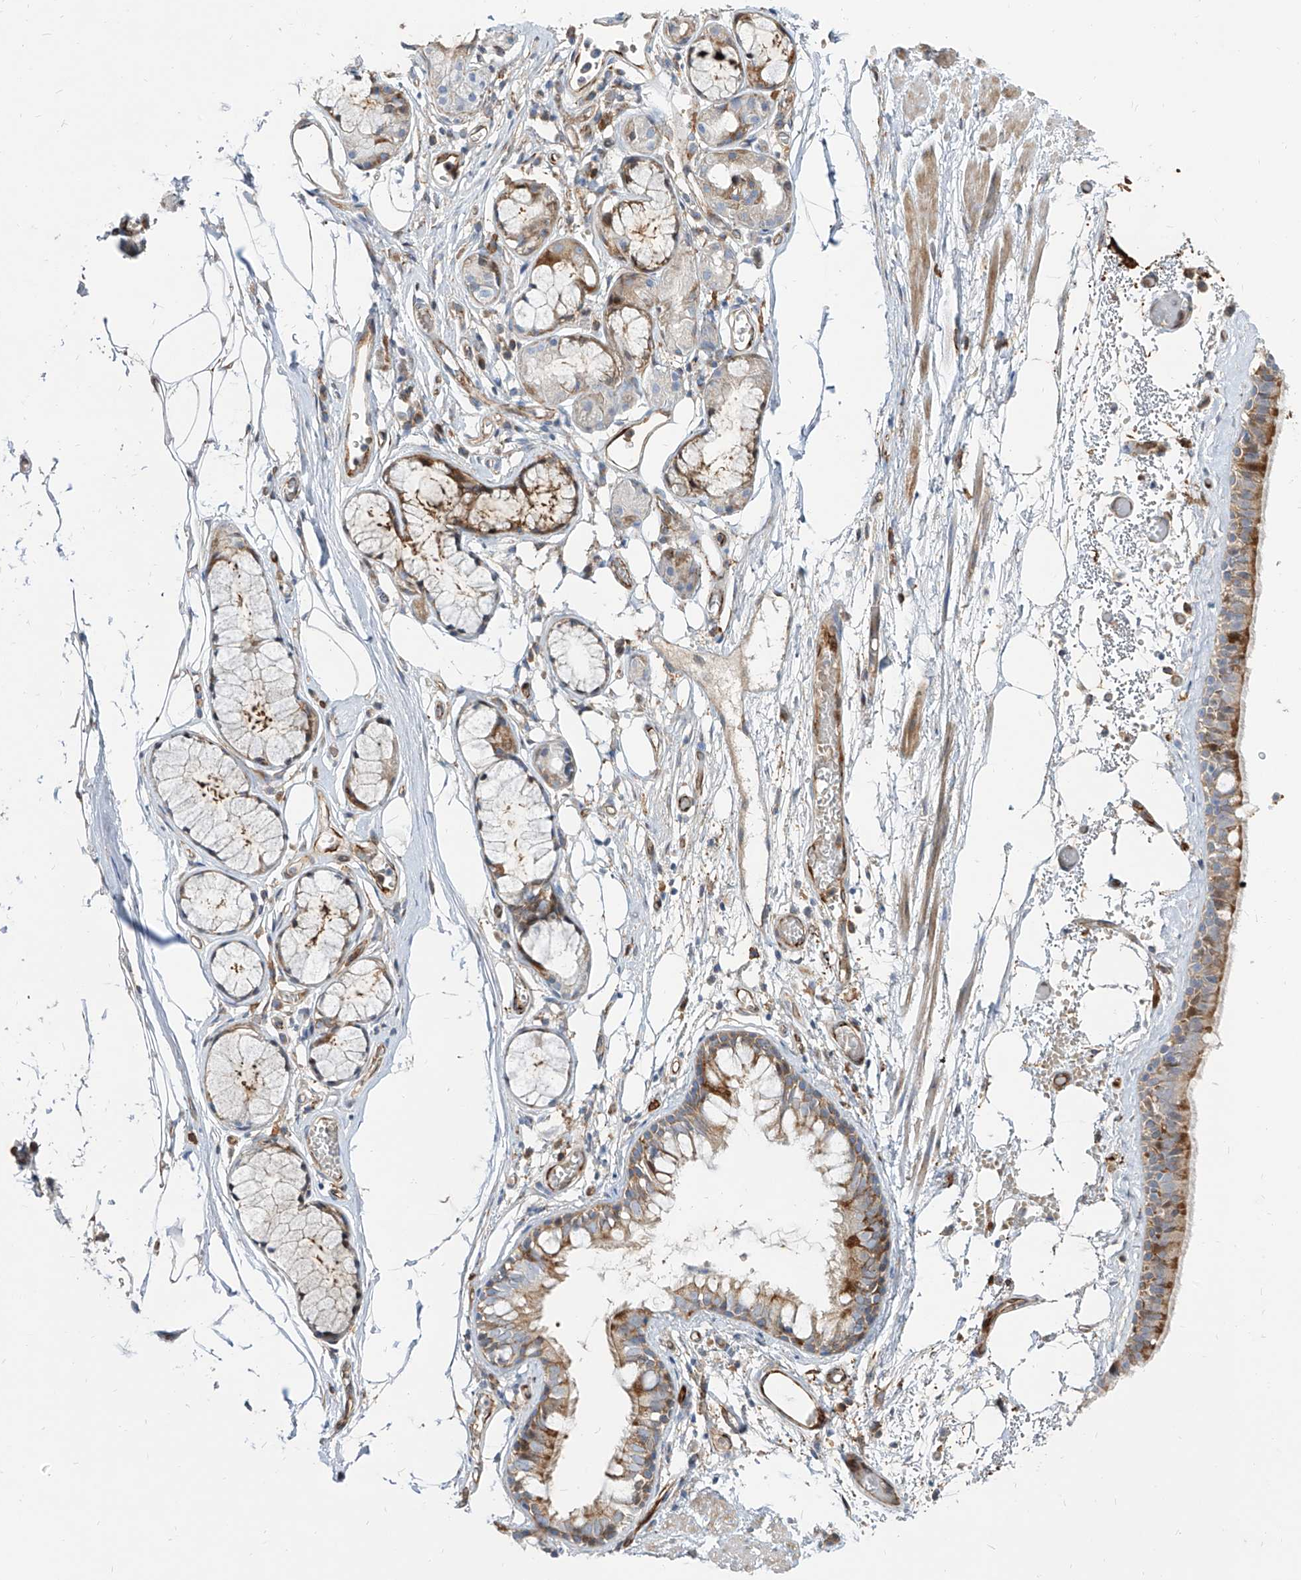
{"staining": {"intensity": "moderate", "quantity": "<25%", "location": "cytoplasmic/membranous"}, "tissue": "bronchus", "cell_type": "Respiratory epithelial cells", "image_type": "normal", "snomed": [{"axis": "morphology", "description": "Normal tissue, NOS"}, {"axis": "topography", "description": "Bronchus"}, {"axis": "topography", "description": "Lung"}], "caption": "Immunohistochemistry (IHC) (DAB) staining of benign bronchus displays moderate cytoplasmic/membranous protein expression in approximately <25% of respiratory epithelial cells. The protein of interest is shown in brown color, while the nuclei are stained blue.", "gene": "KYNU", "patient": {"sex": "male", "age": 56}}